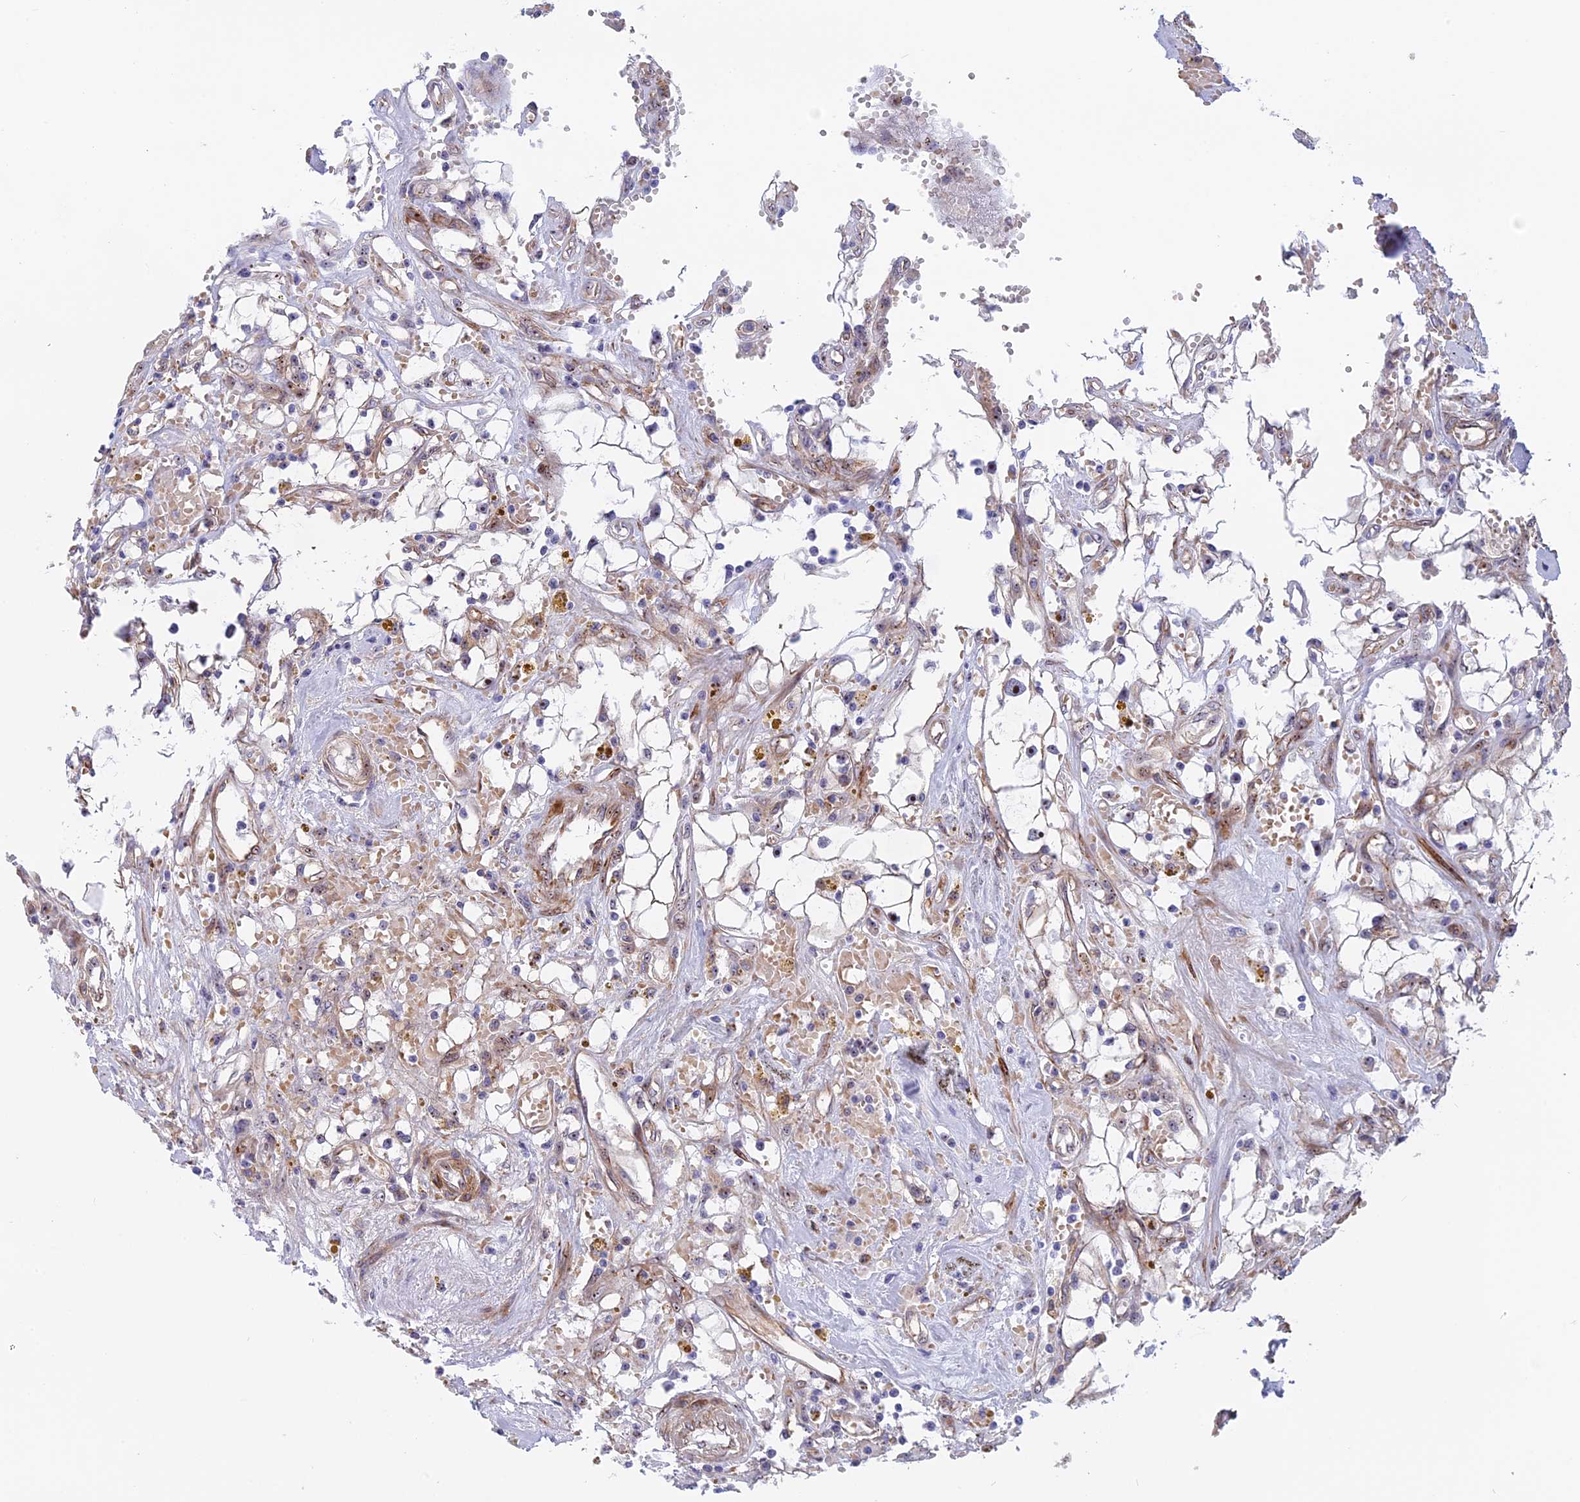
{"staining": {"intensity": "weak", "quantity": "<25%", "location": "nuclear"}, "tissue": "renal cancer", "cell_type": "Tumor cells", "image_type": "cancer", "snomed": [{"axis": "morphology", "description": "Adenocarcinoma, NOS"}, {"axis": "topography", "description": "Kidney"}], "caption": "High power microscopy image of an immunohistochemistry (IHC) histopathology image of renal cancer (adenocarcinoma), revealing no significant positivity in tumor cells.", "gene": "DBNDD1", "patient": {"sex": "male", "age": 56}}